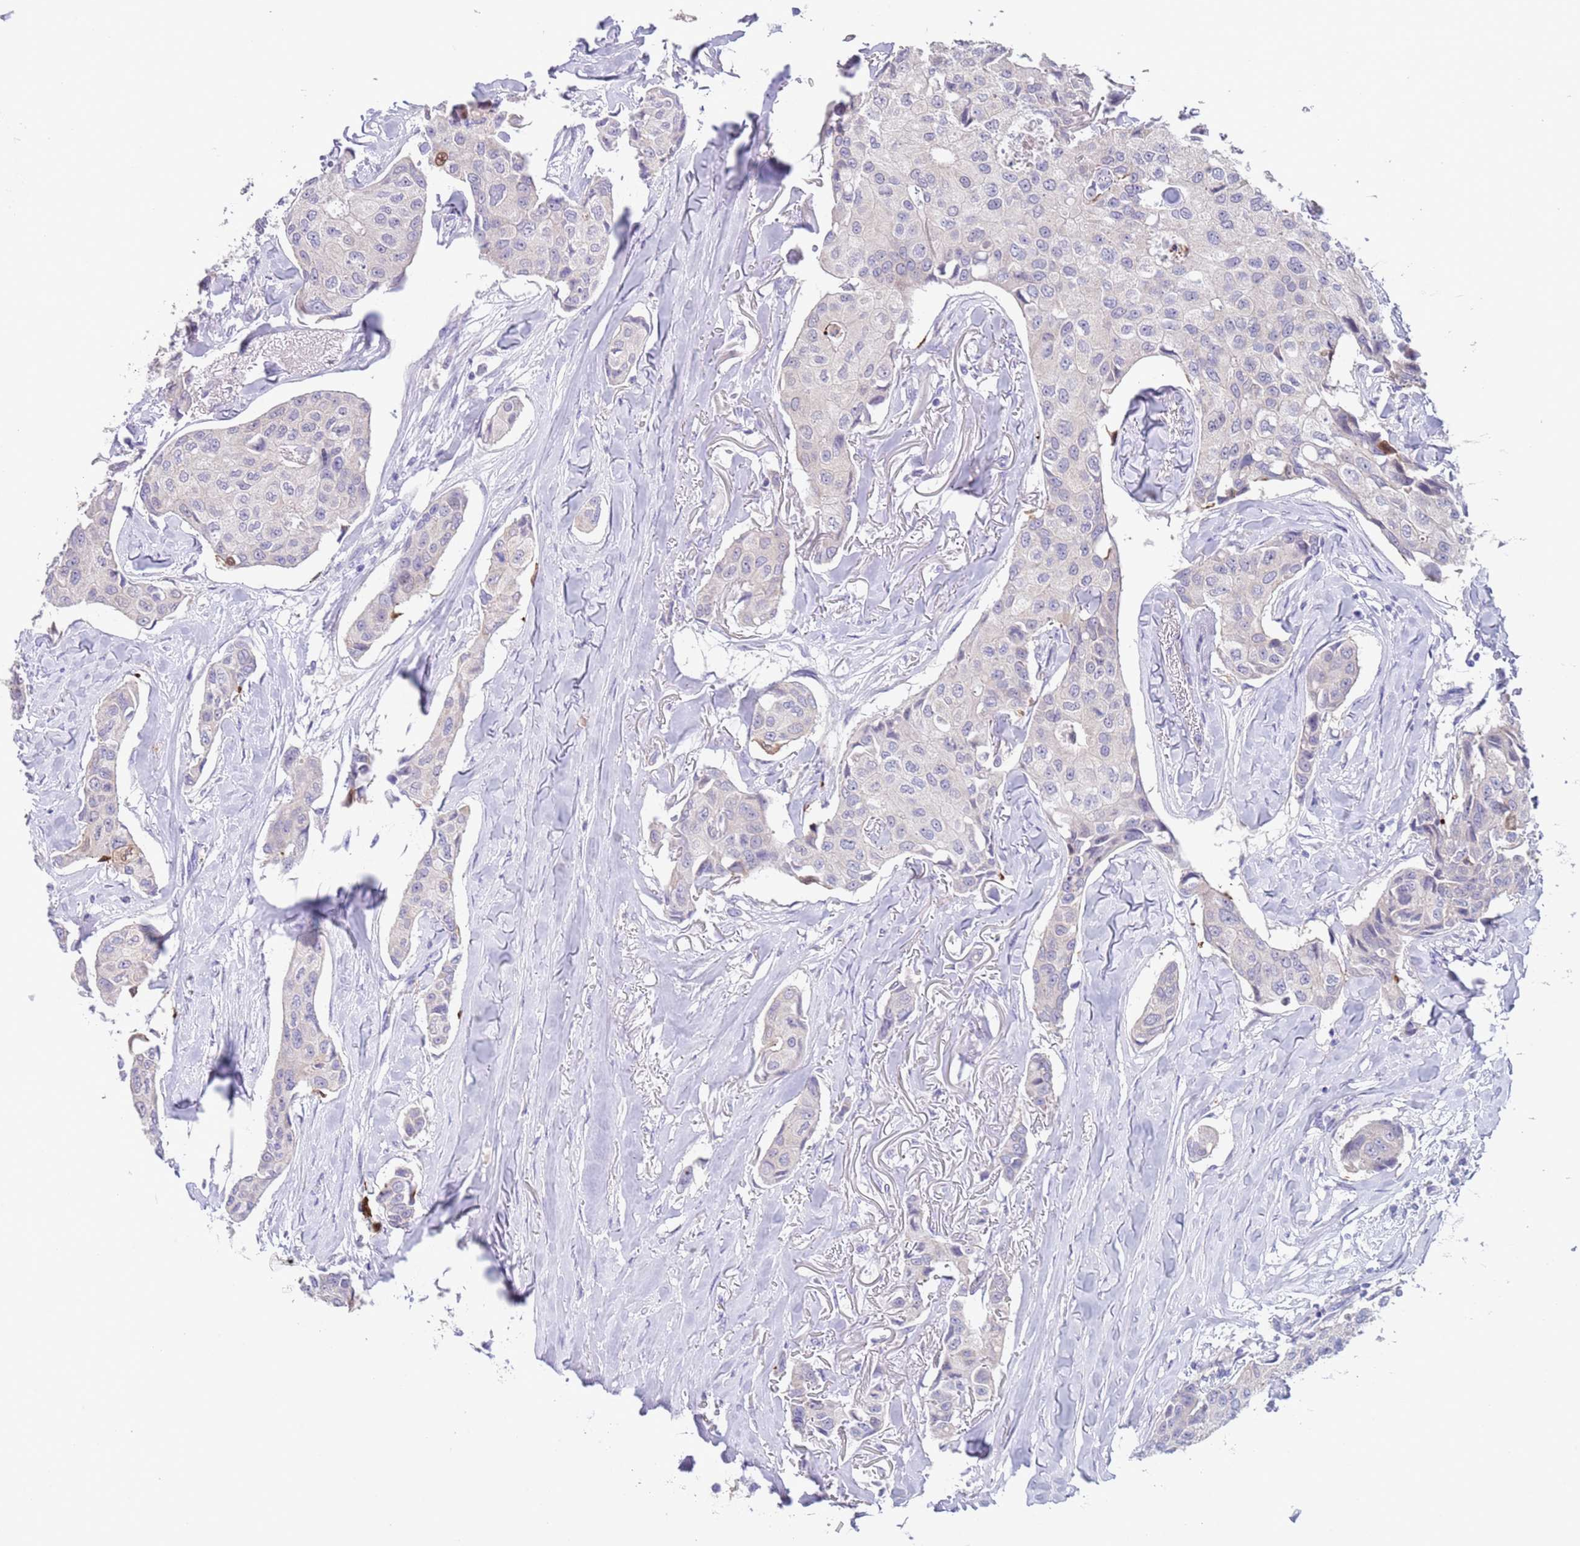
{"staining": {"intensity": "negative", "quantity": "none", "location": "none"}, "tissue": "breast cancer", "cell_type": "Tumor cells", "image_type": "cancer", "snomed": [{"axis": "morphology", "description": "Duct carcinoma"}, {"axis": "topography", "description": "Breast"}], "caption": "Breast infiltrating ductal carcinoma was stained to show a protein in brown. There is no significant expression in tumor cells.", "gene": "SPIRE2", "patient": {"sex": "female", "age": 80}}